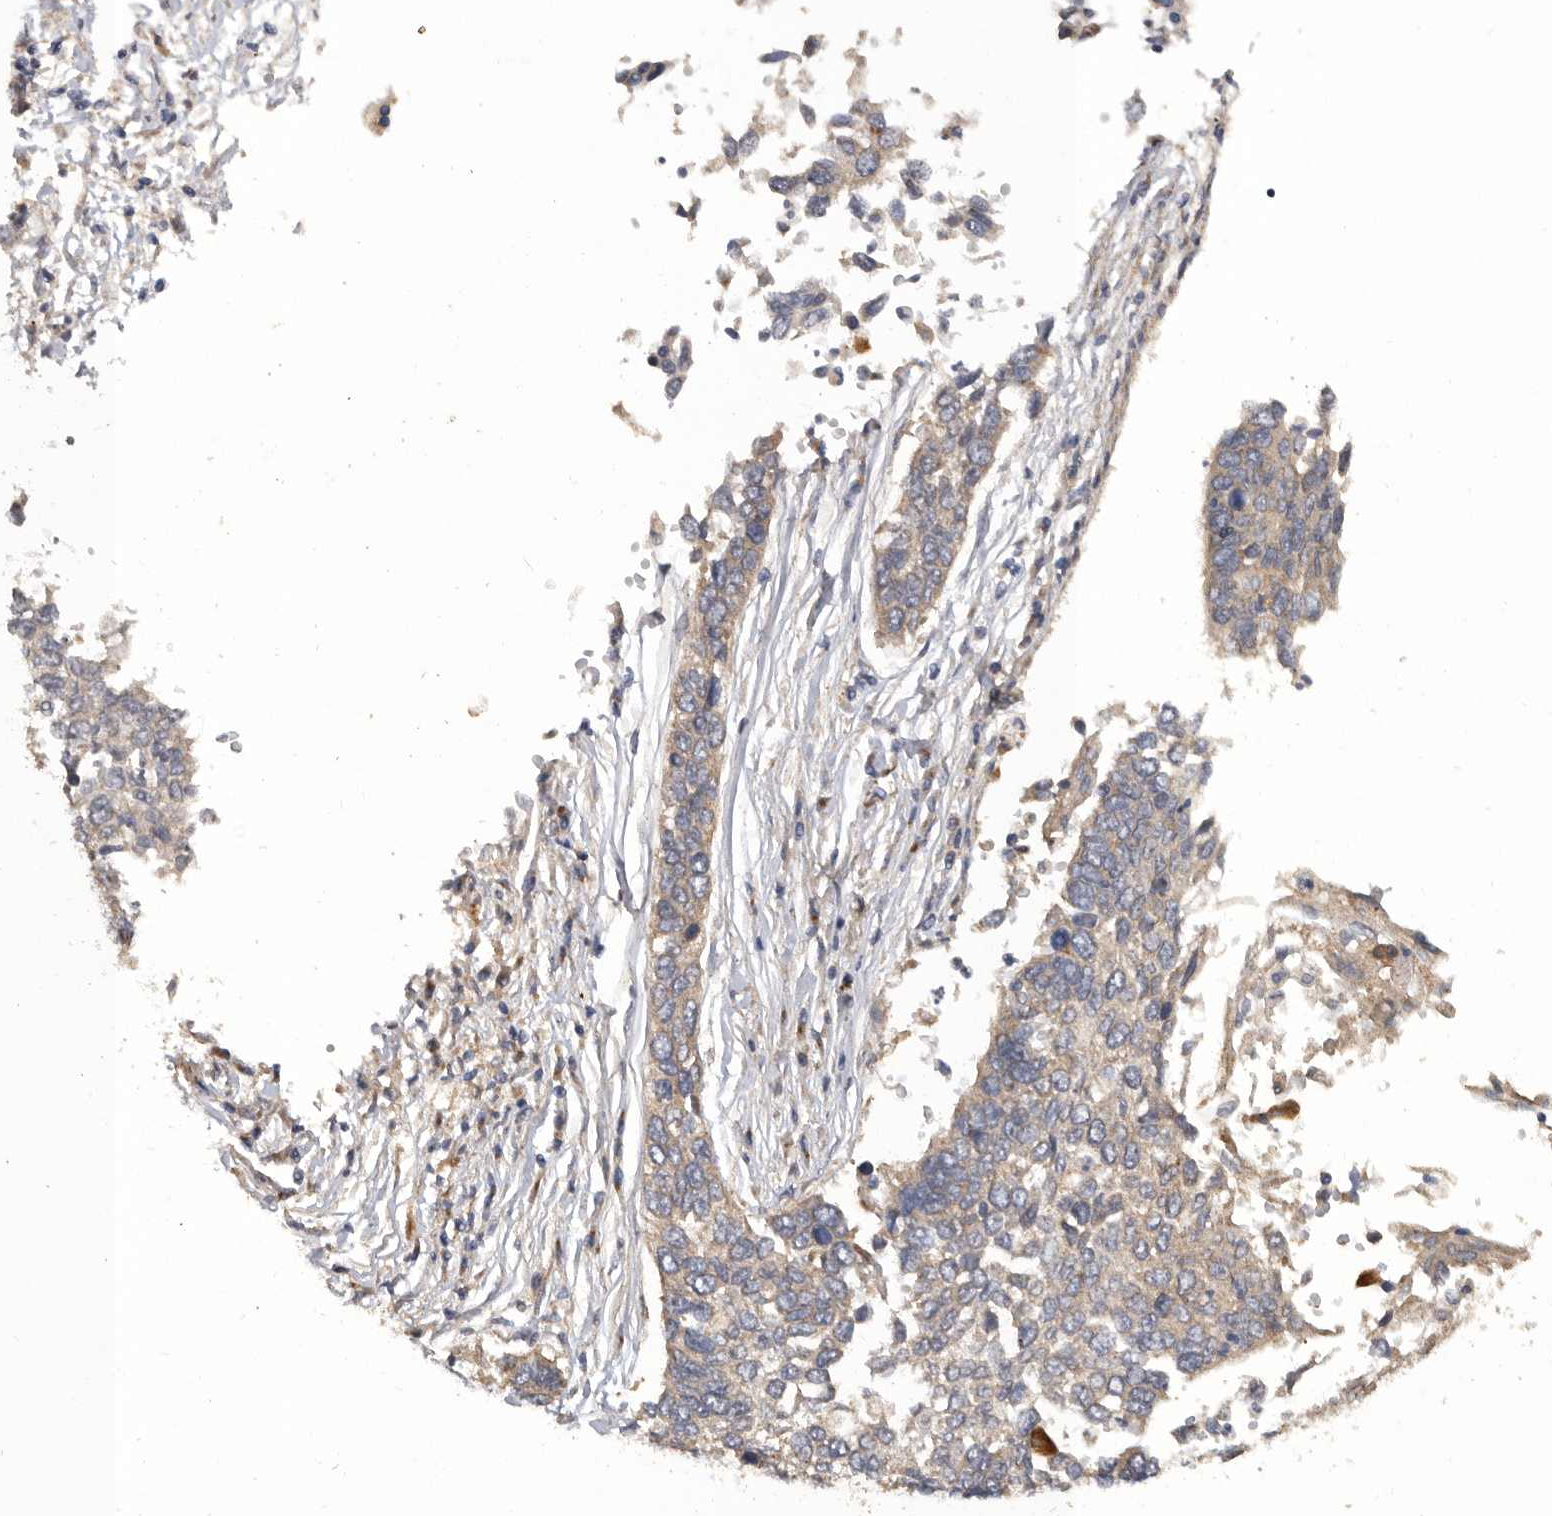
{"staining": {"intensity": "negative", "quantity": "none", "location": "none"}, "tissue": "lung cancer", "cell_type": "Tumor cells", "image_type": "cancer", "snomed": [{"axis": "morphology", "description": "Normal tissue, NOS"}, {"axis": "morphology", "description": "Squamous cell carcinoma, NOS"}, {"axis": "topography", "description": "Cartilage tissue"}, {"axis": "topography", "description": "Bronchus"}, {"axis": "topography", "description": "Lung"}, {"axis": "topography", "description": "Peripheral nerve tissue"}], "caption": "Tumor cells show no significant protein expression in squamous cell carcinoma (lung).", "gene": "PODXL2", "patient": {"sex": "female", "age": 49}}